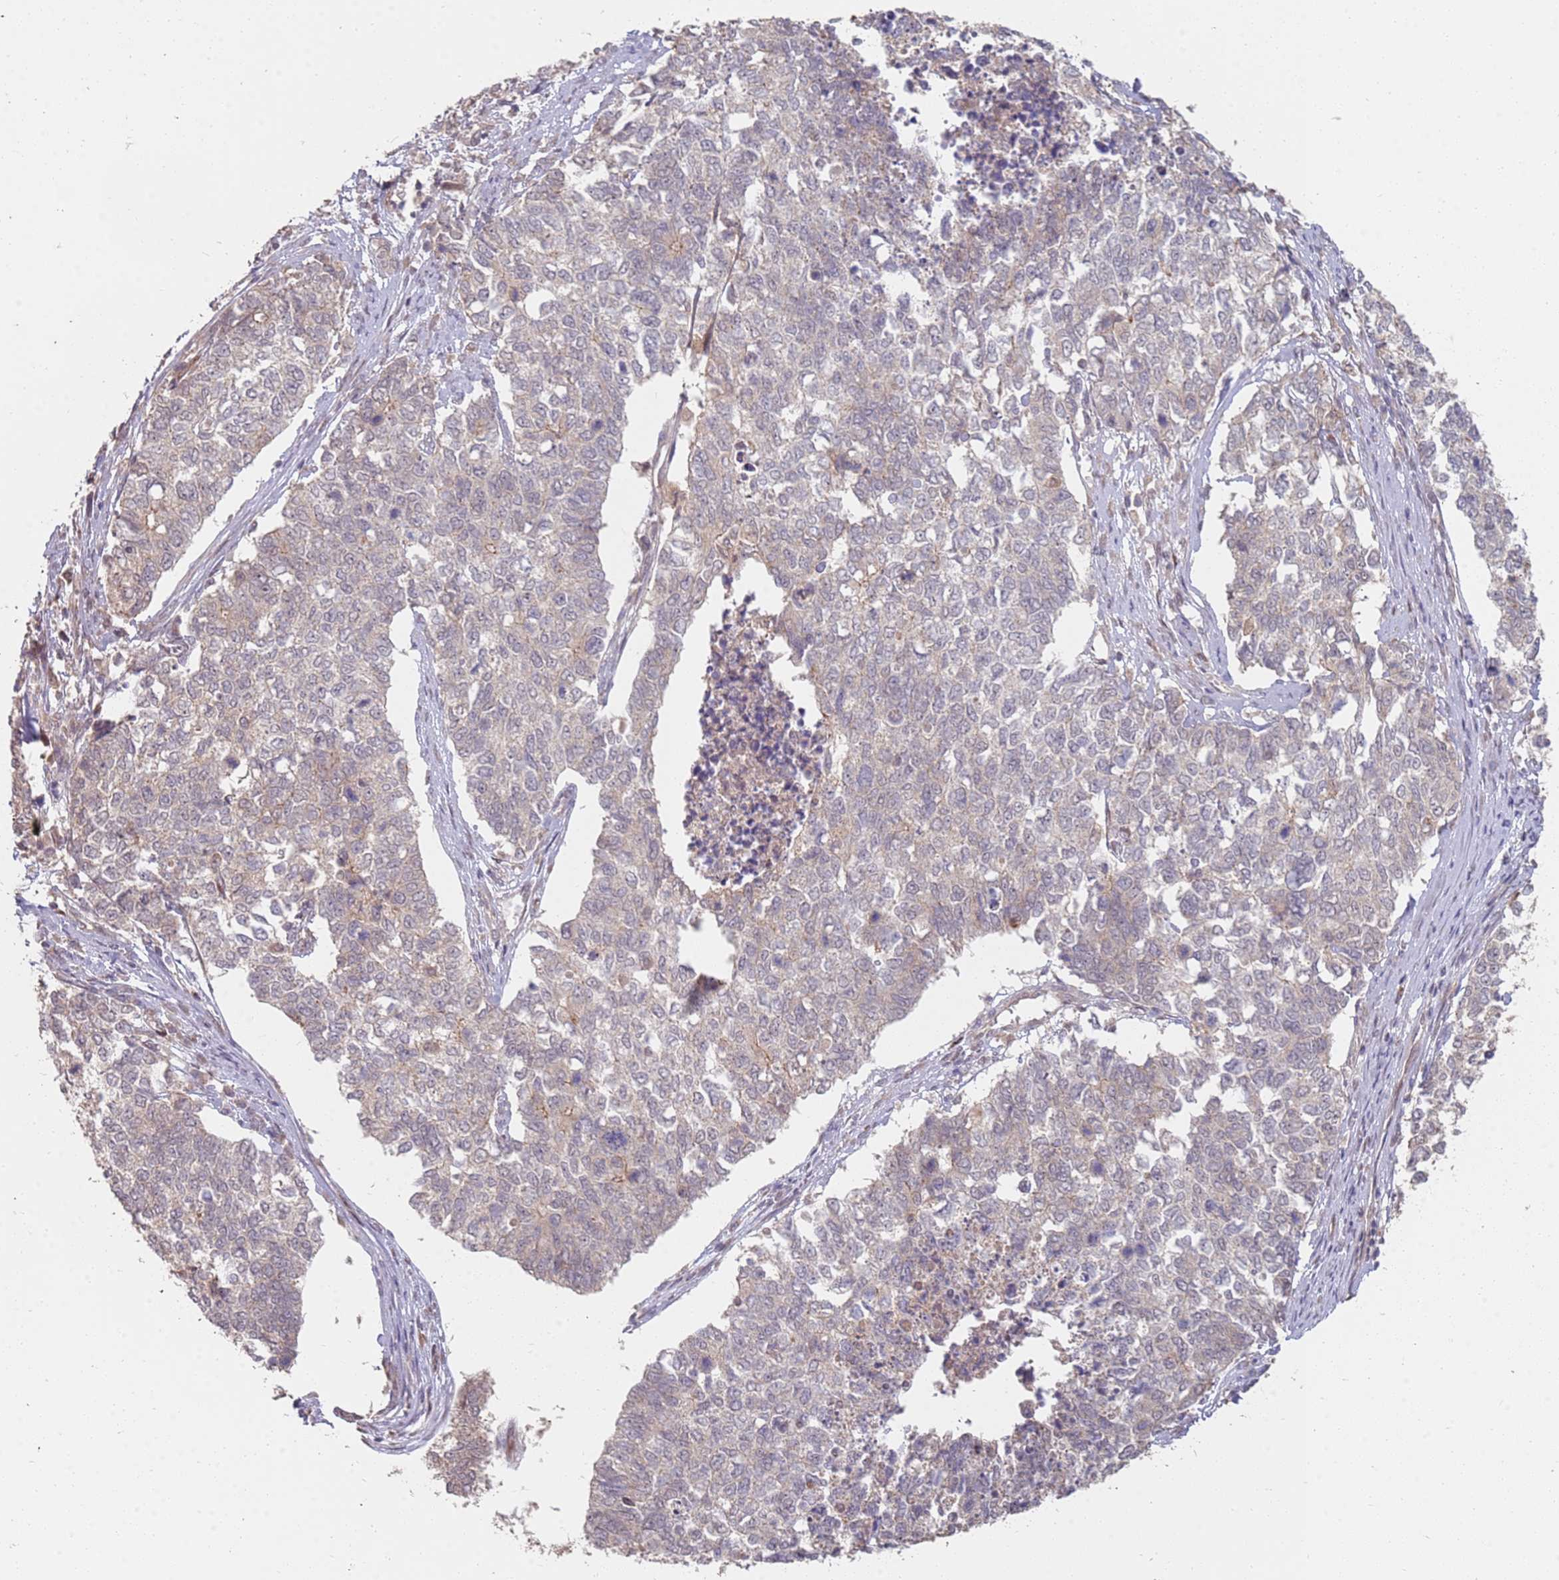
{"staining": {"intensity": "negative", "quantity": "none", "location": "none"}, "tissue": "cervical cancer", "cell_type": "Tumor cells", "image_type": "cancer", "snomed": [{"axis": "morphology", "description": "Squamous cell carcinoma, NOS"}, {"axis": "topography", "description": "Cervix"}], "caption": "An immunohistochemistry micrograph of cervical cancer (squamous cell carcinoma) is shown. There is no staining in tumor cells of cervical cancer (squamous cell carcinoma). The staining is performed using DAB brown chromogen with nuclei counter-stained in using hematoxylin.", "gene": "MPEG1", "patient": {"sex": "female", "age": 63}}